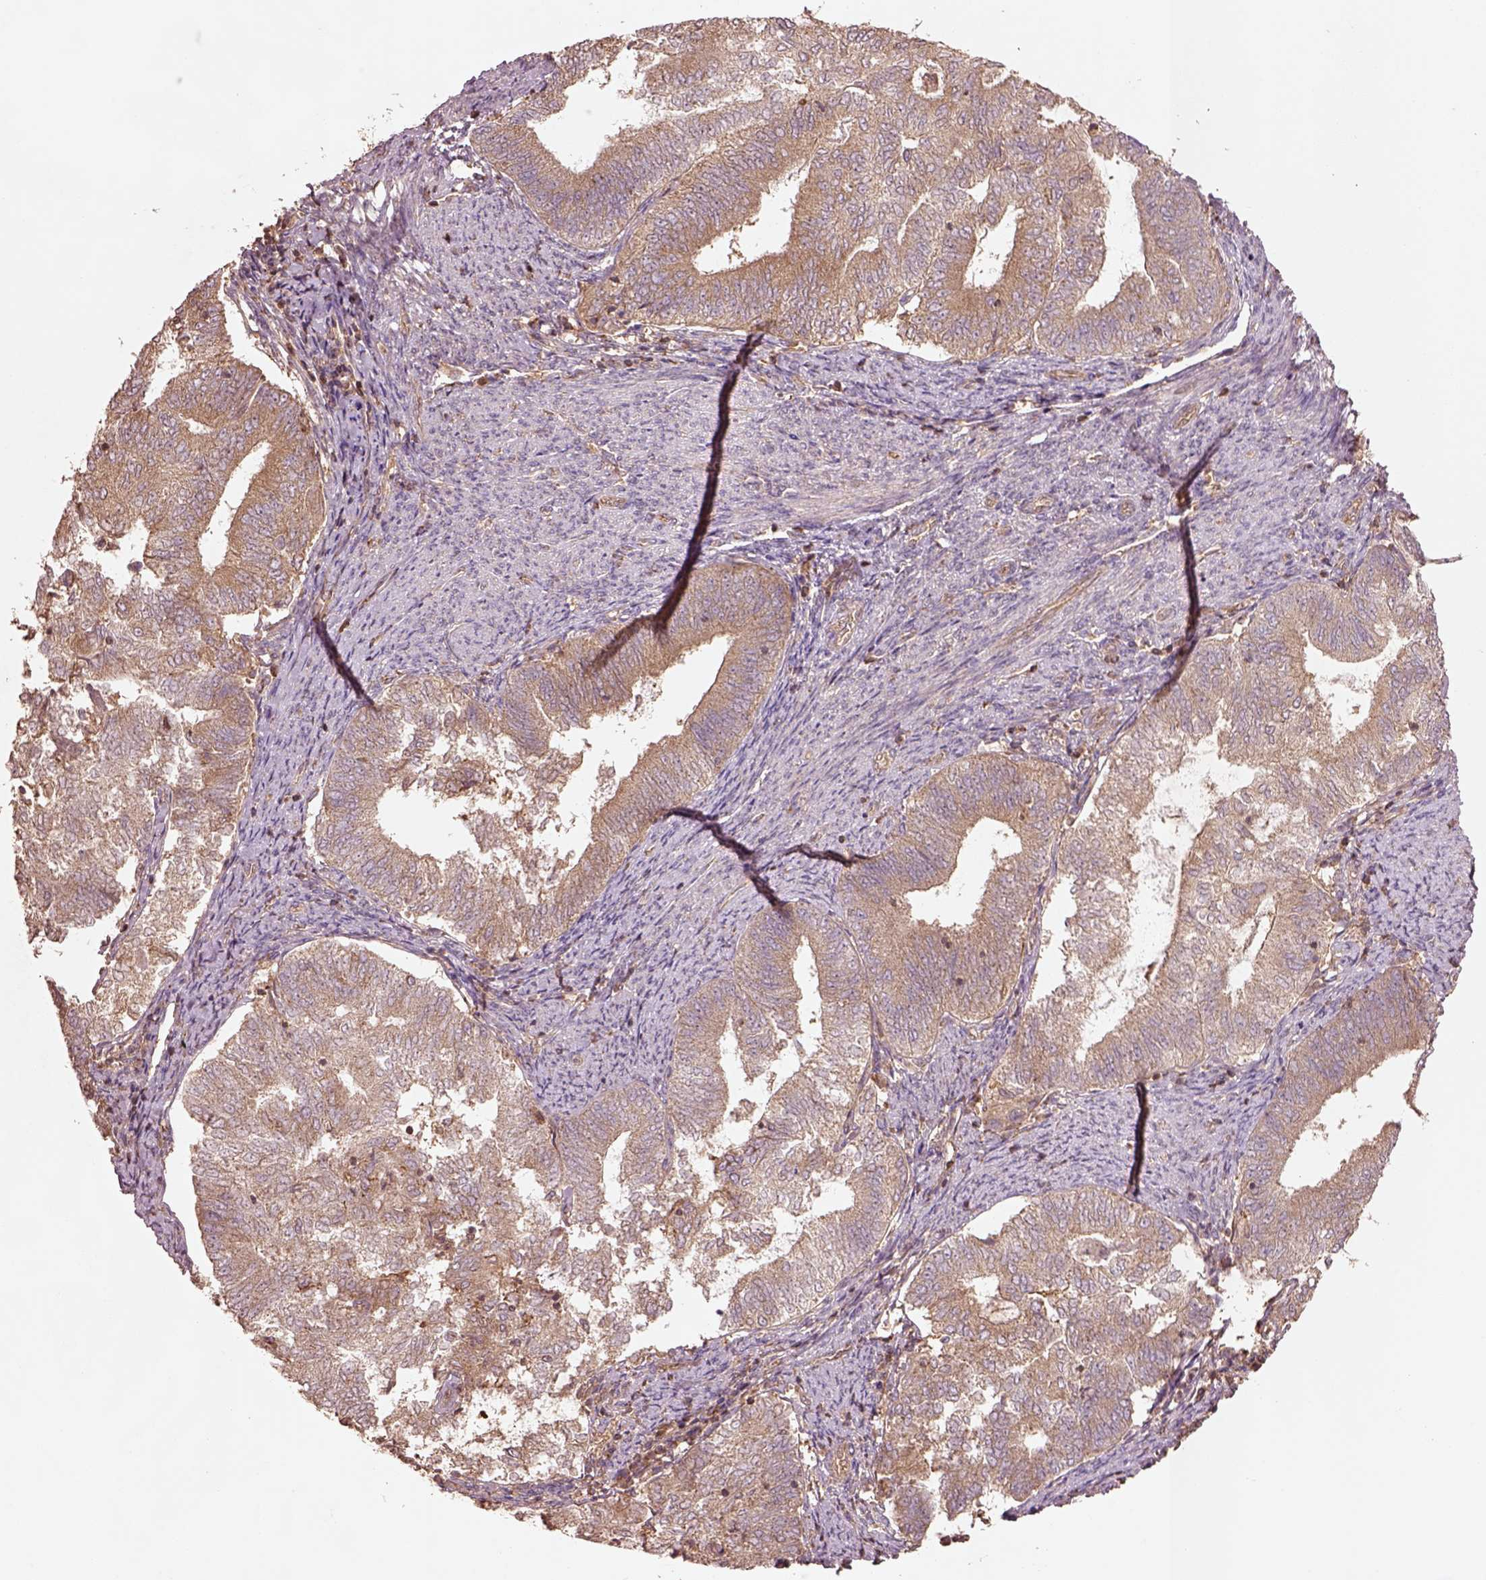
{"staining": {"intensity": "moderate", "quantity": "25%-75%", "location": "cytoplasmic/membranous"}, "tissue": "endometrial cancer", "cell_type": "Tumor cells", "image_type": "cancer", "snomed": [{"axis": "morphology", "description": "Adenocarcinoma, NOS"}, {"axis": "topography", "description": "Endometrium"}], "caption": "Moderate cytoplasmic/membranous positivity is appreciated in about 25%-75% of tumor cells in endometrial adenocarcinoma.", "gene": "TRADD", "patient": {"sex": "female", "age": 65}}